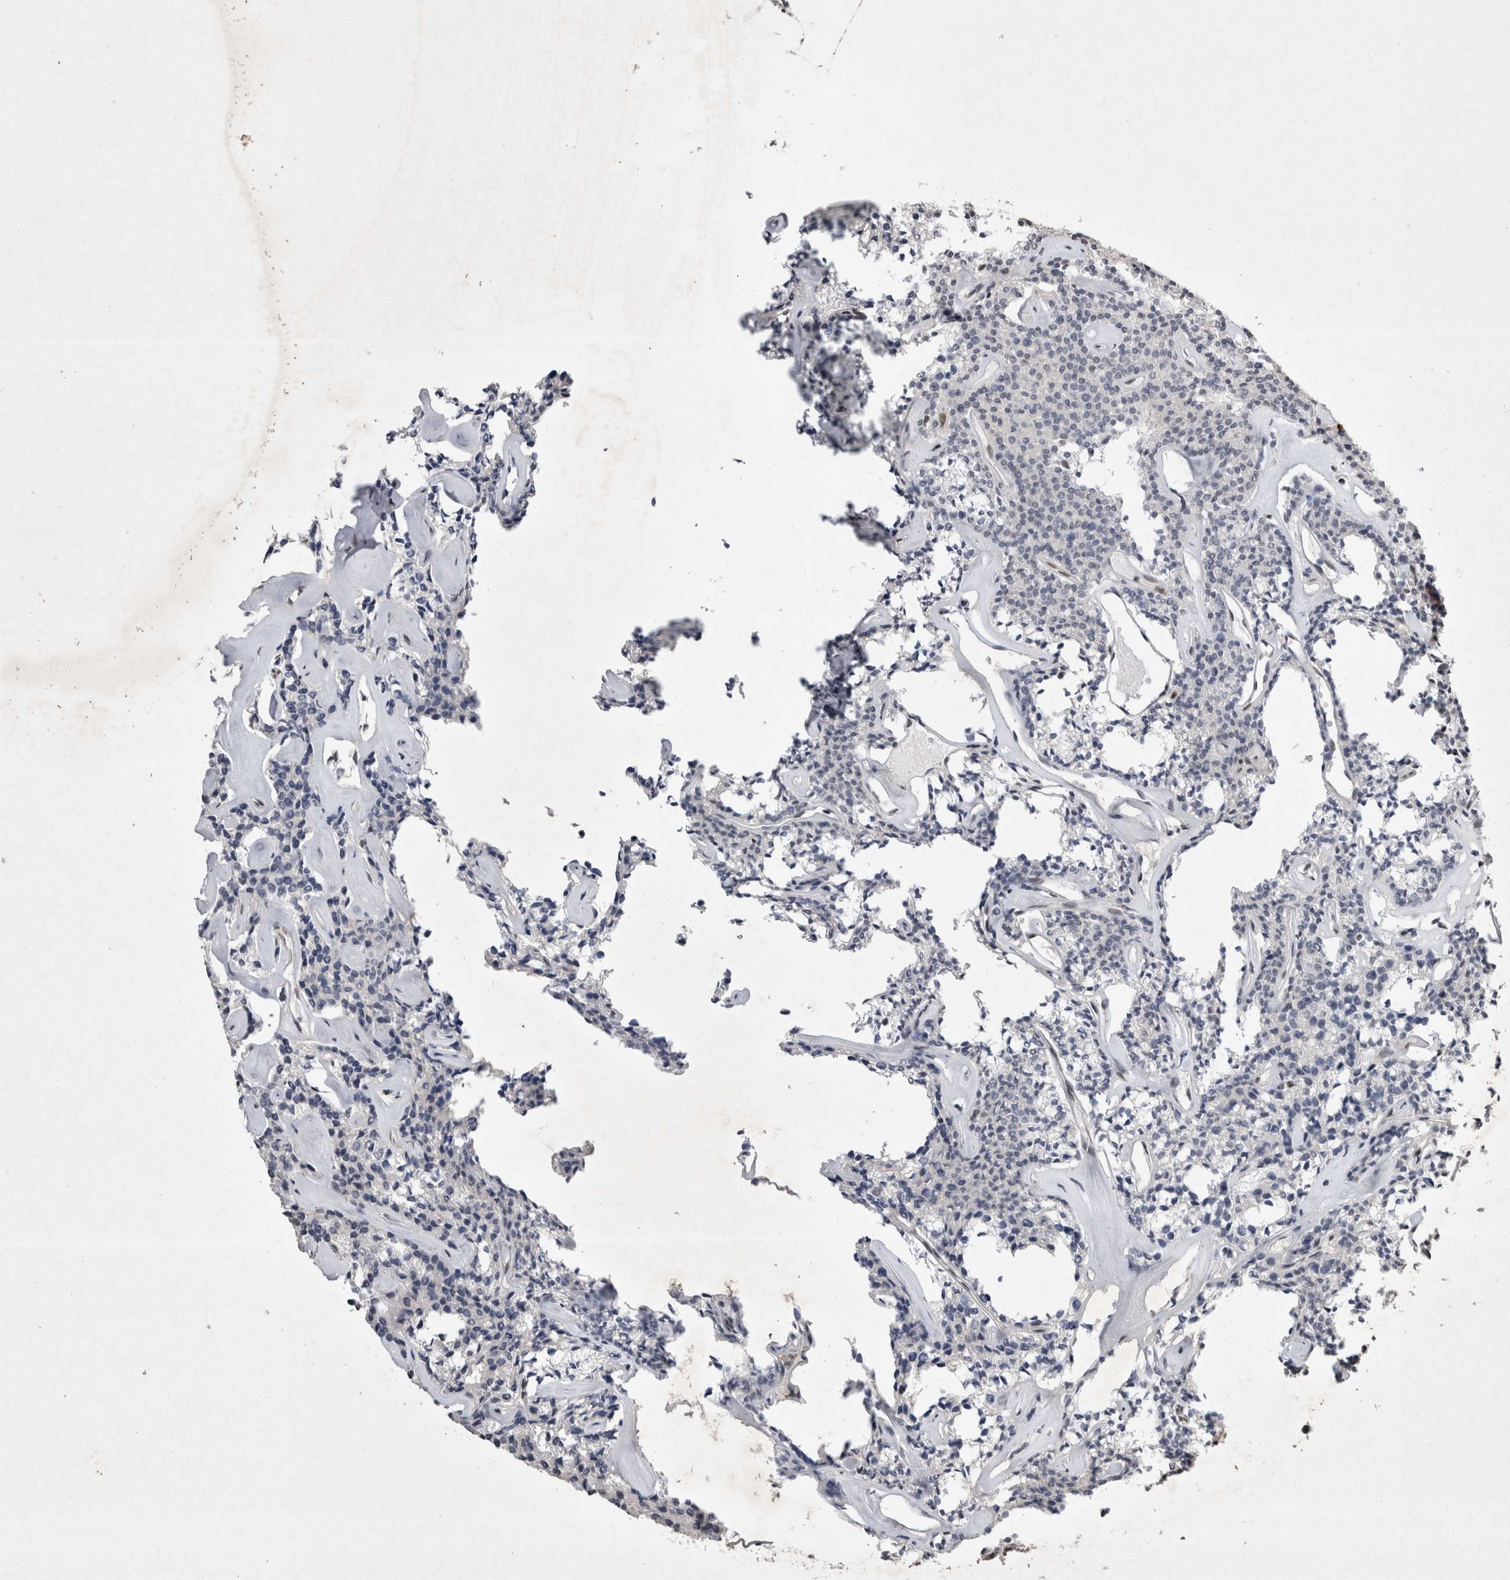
{"staining": {"intensity": "moderate", "quantity": "25%-75%", "location": "nuclear"}, "tissue": "parathyroid gland", "cell_type": "Glandular cells", "image_type": "normal", "snomed": [{"axis": "morphology", "description": "Normal tissue, NOS"}, {"axis": "topography", "description": "Parathyroid gland"}], "caption": "Parathyroid gland stained with IHC demonstrates moderate nuclear positivity in approximately 25%-75% of glandular cells. (DAB IHC with brightfield microscopy, high magnification).", "gene": "RBM6", "patient": {"sex": "male", "age": 46}}